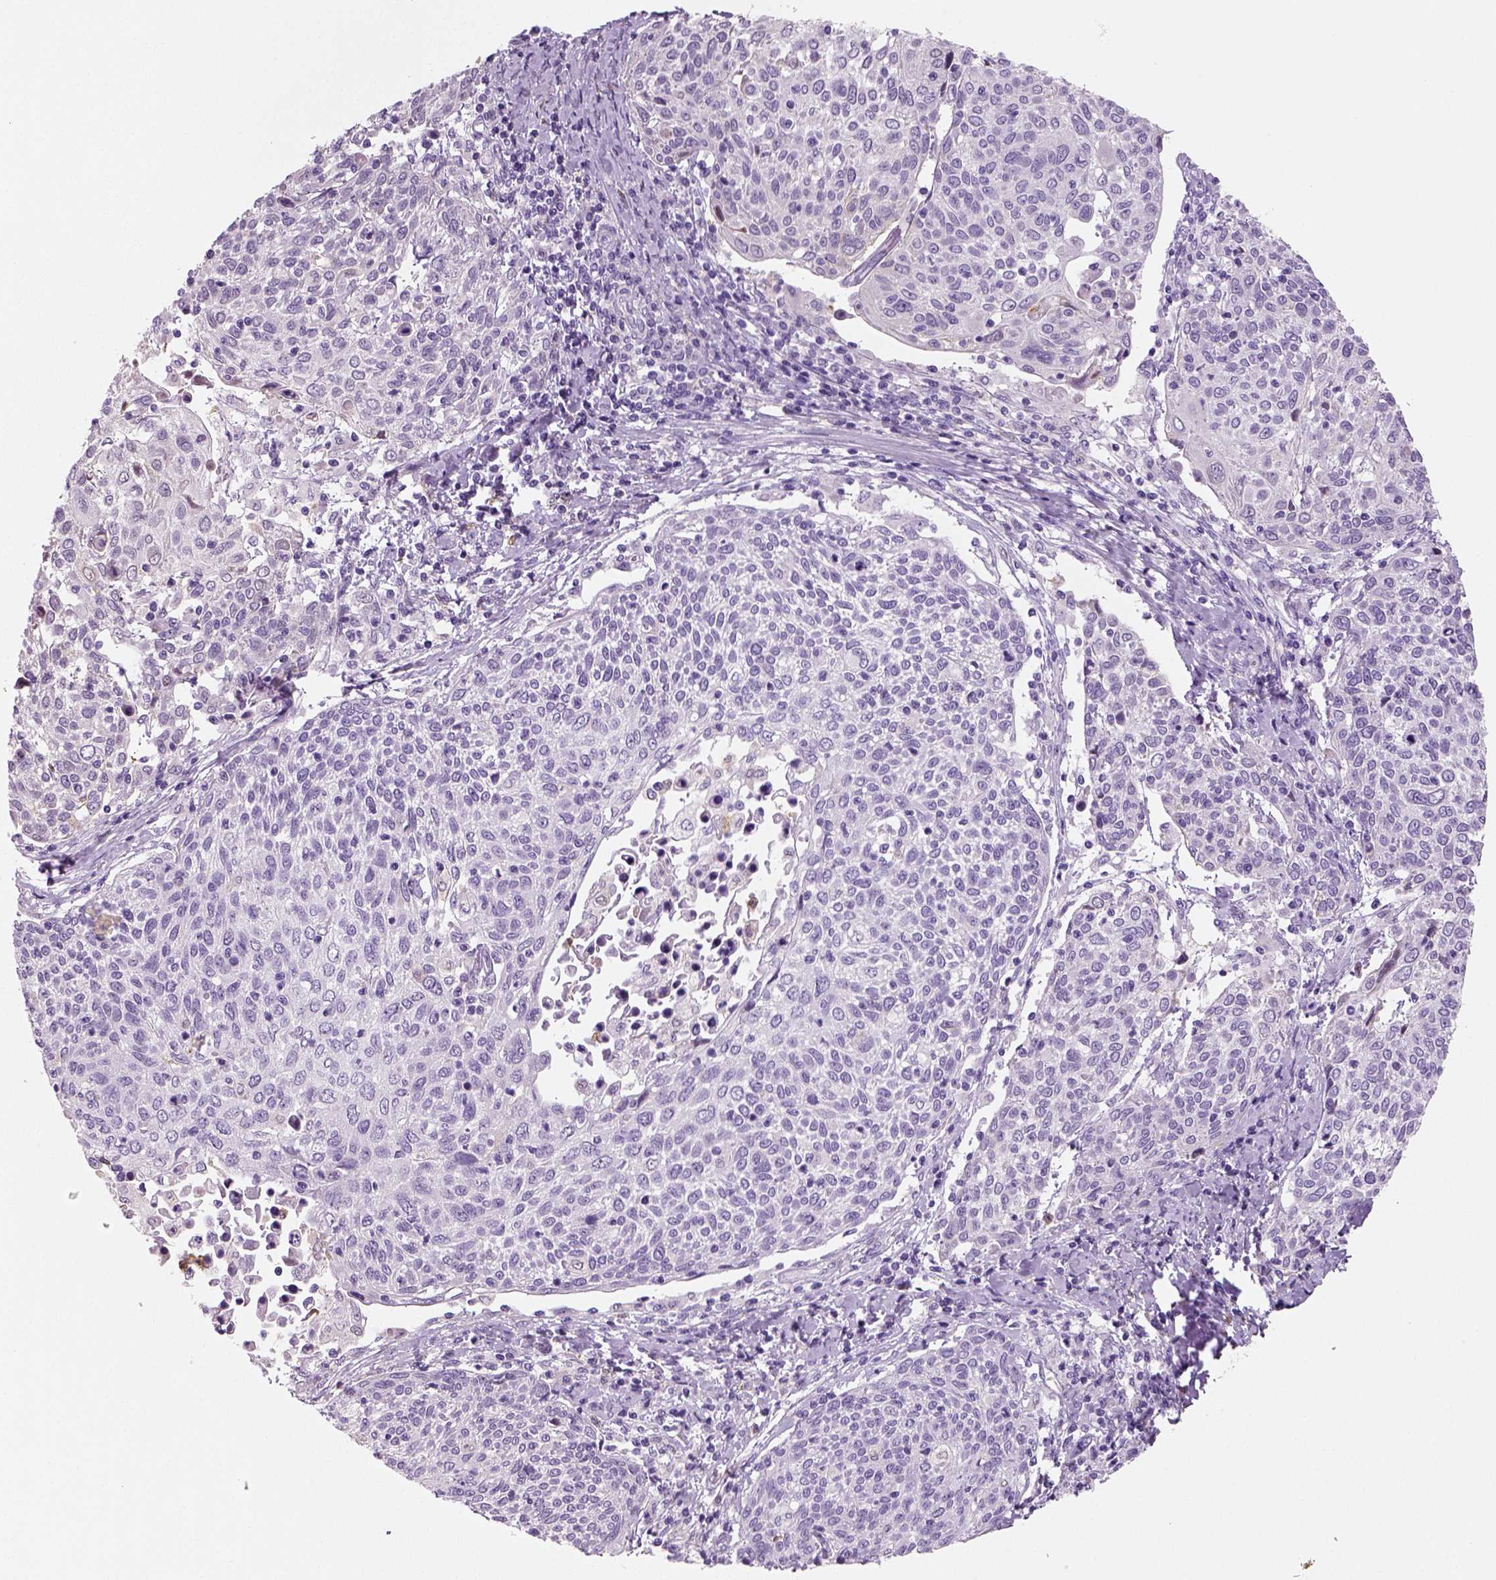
{"staining": {"intensity": "negative", "quantity": "none", "location": "none"}, "tissue": "cervical cancer", "cell_type": "Tumor cells", "image_type": "cancer", "snomed": [{"axis": "morphology", "description": "Squamous cell carcinoma, NOS"}, {"axis": "topography", "description": "Cervix"}], "caption": "The micrograph shows no staining of tumor cells in cervical squamous cell carcinoma. Nuclei are stained in blue.", "gene": "NECAB2", "patient": {"sex": "female", "age": 61}}